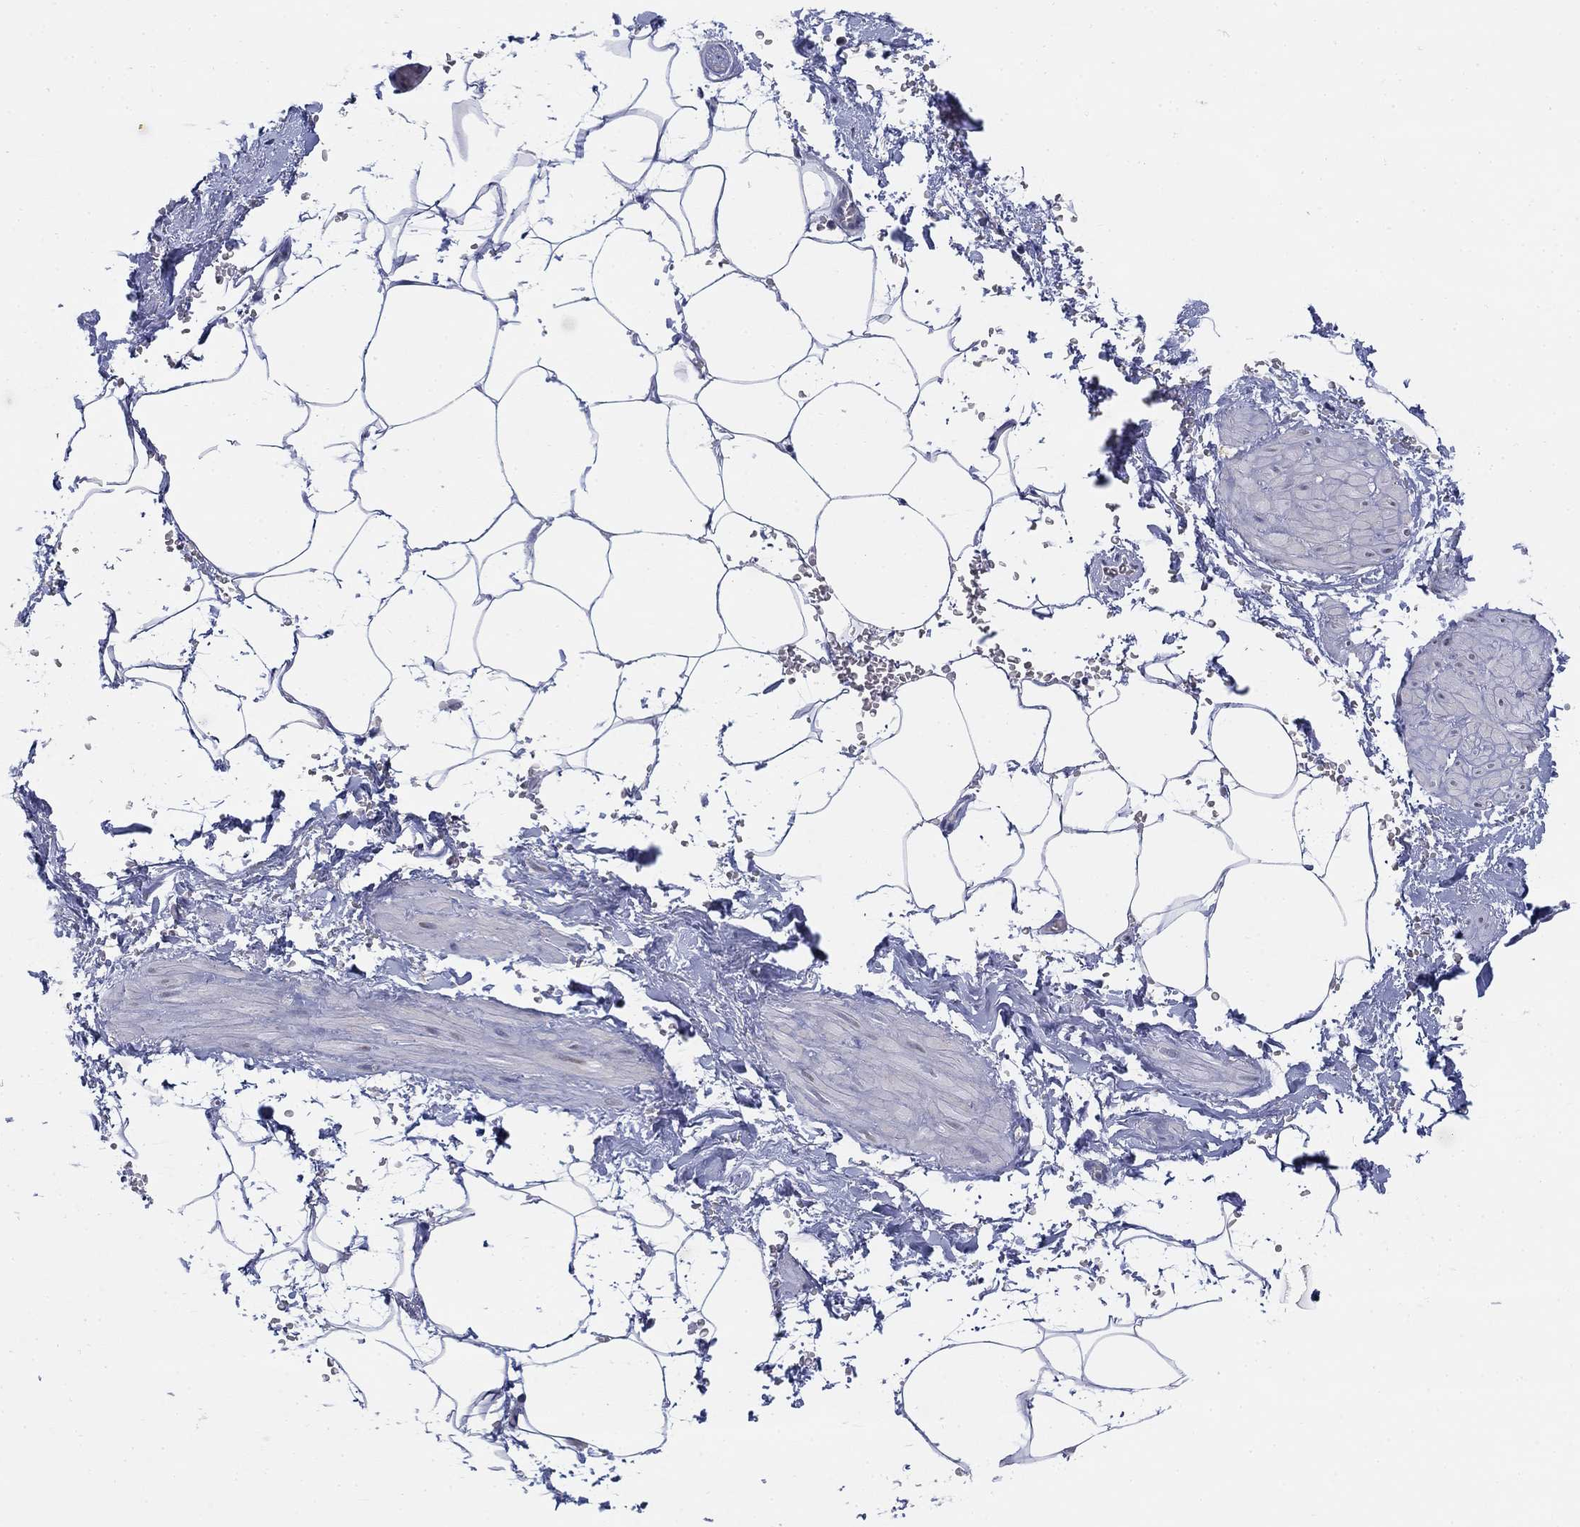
{"staining": {"intensity": "negative", "quantity": "none", "location": "none"}, "tissue": "adipose tissue", "cell_type": "Adipocytes", "image_type": "normal", "snomed": [{"axis": "morphology", "description": "Normal tissue, NOS"}, {"axis": "topography", "description": "Soft tissue"}, {"axis": "topography", "description": "Adipose tissue"}, {"axis": "topography", "description": "Vascular tissue"}, {"axis": "topography", "description": "Peripheral nerve tissue"}], "caption": "The micrograph displays no significant positivity in adipocytes of adipose tissue.", "gene": "MYO3A", "patient": {"sex": "male", "age": 68}}